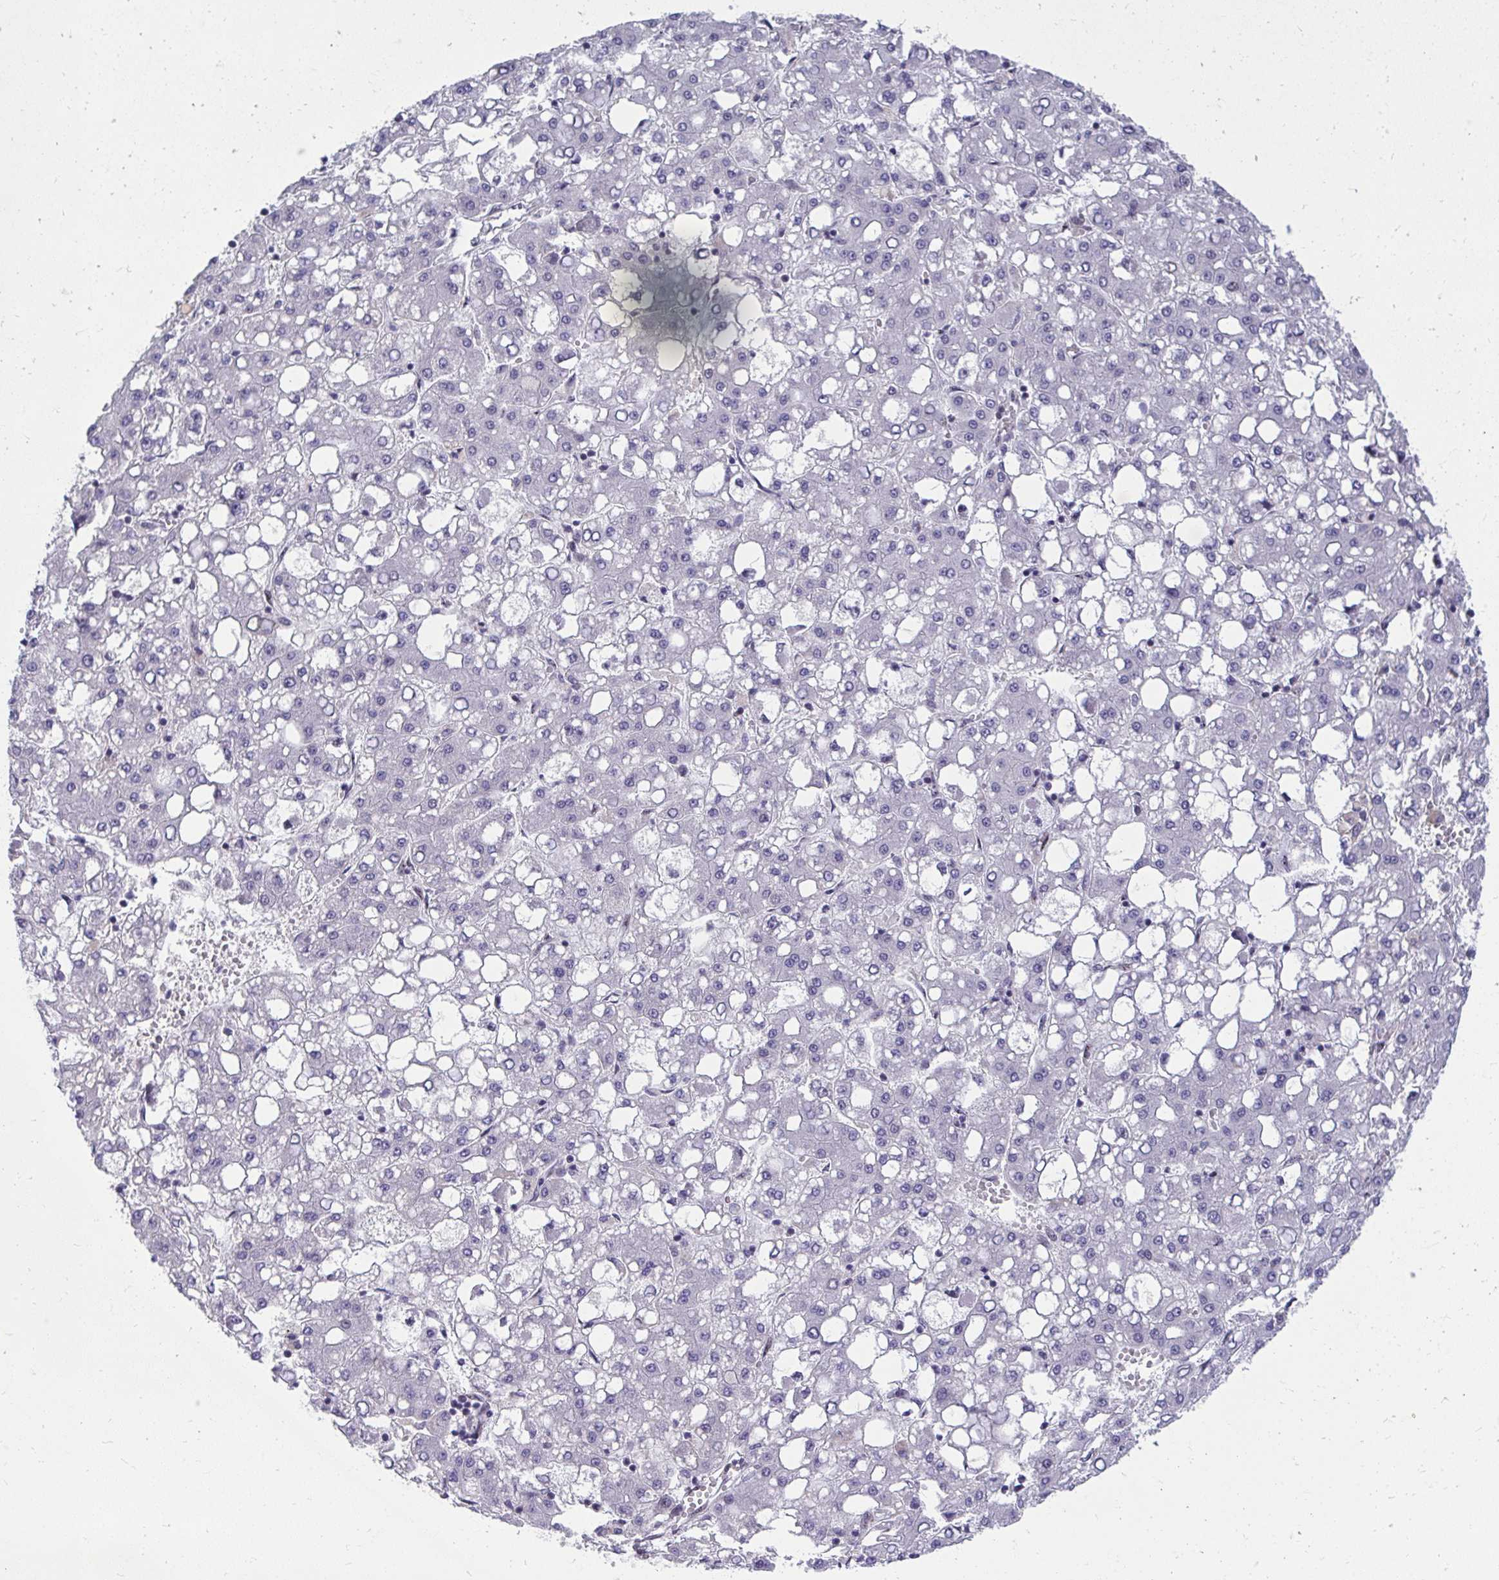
{"staining": {"intensity": "negative", "quantity": "none", "location": "none"}, "tissue": "liver cancer", "cell_type": "Tumor cells", "image_type": "cancer", "snomed": [{"axis": "morphology", "description": "Carcinoma, Hepatocellular, NOS"}, {"axis": "topography", "description": "Liver"}], "caption": "A histopathology image of liver hepatocellular carcinoma stained for a protein displays no brown staining in tumor cells.", "gene": "HOXA4", "patient": {"sex": "male", "age": 65}}